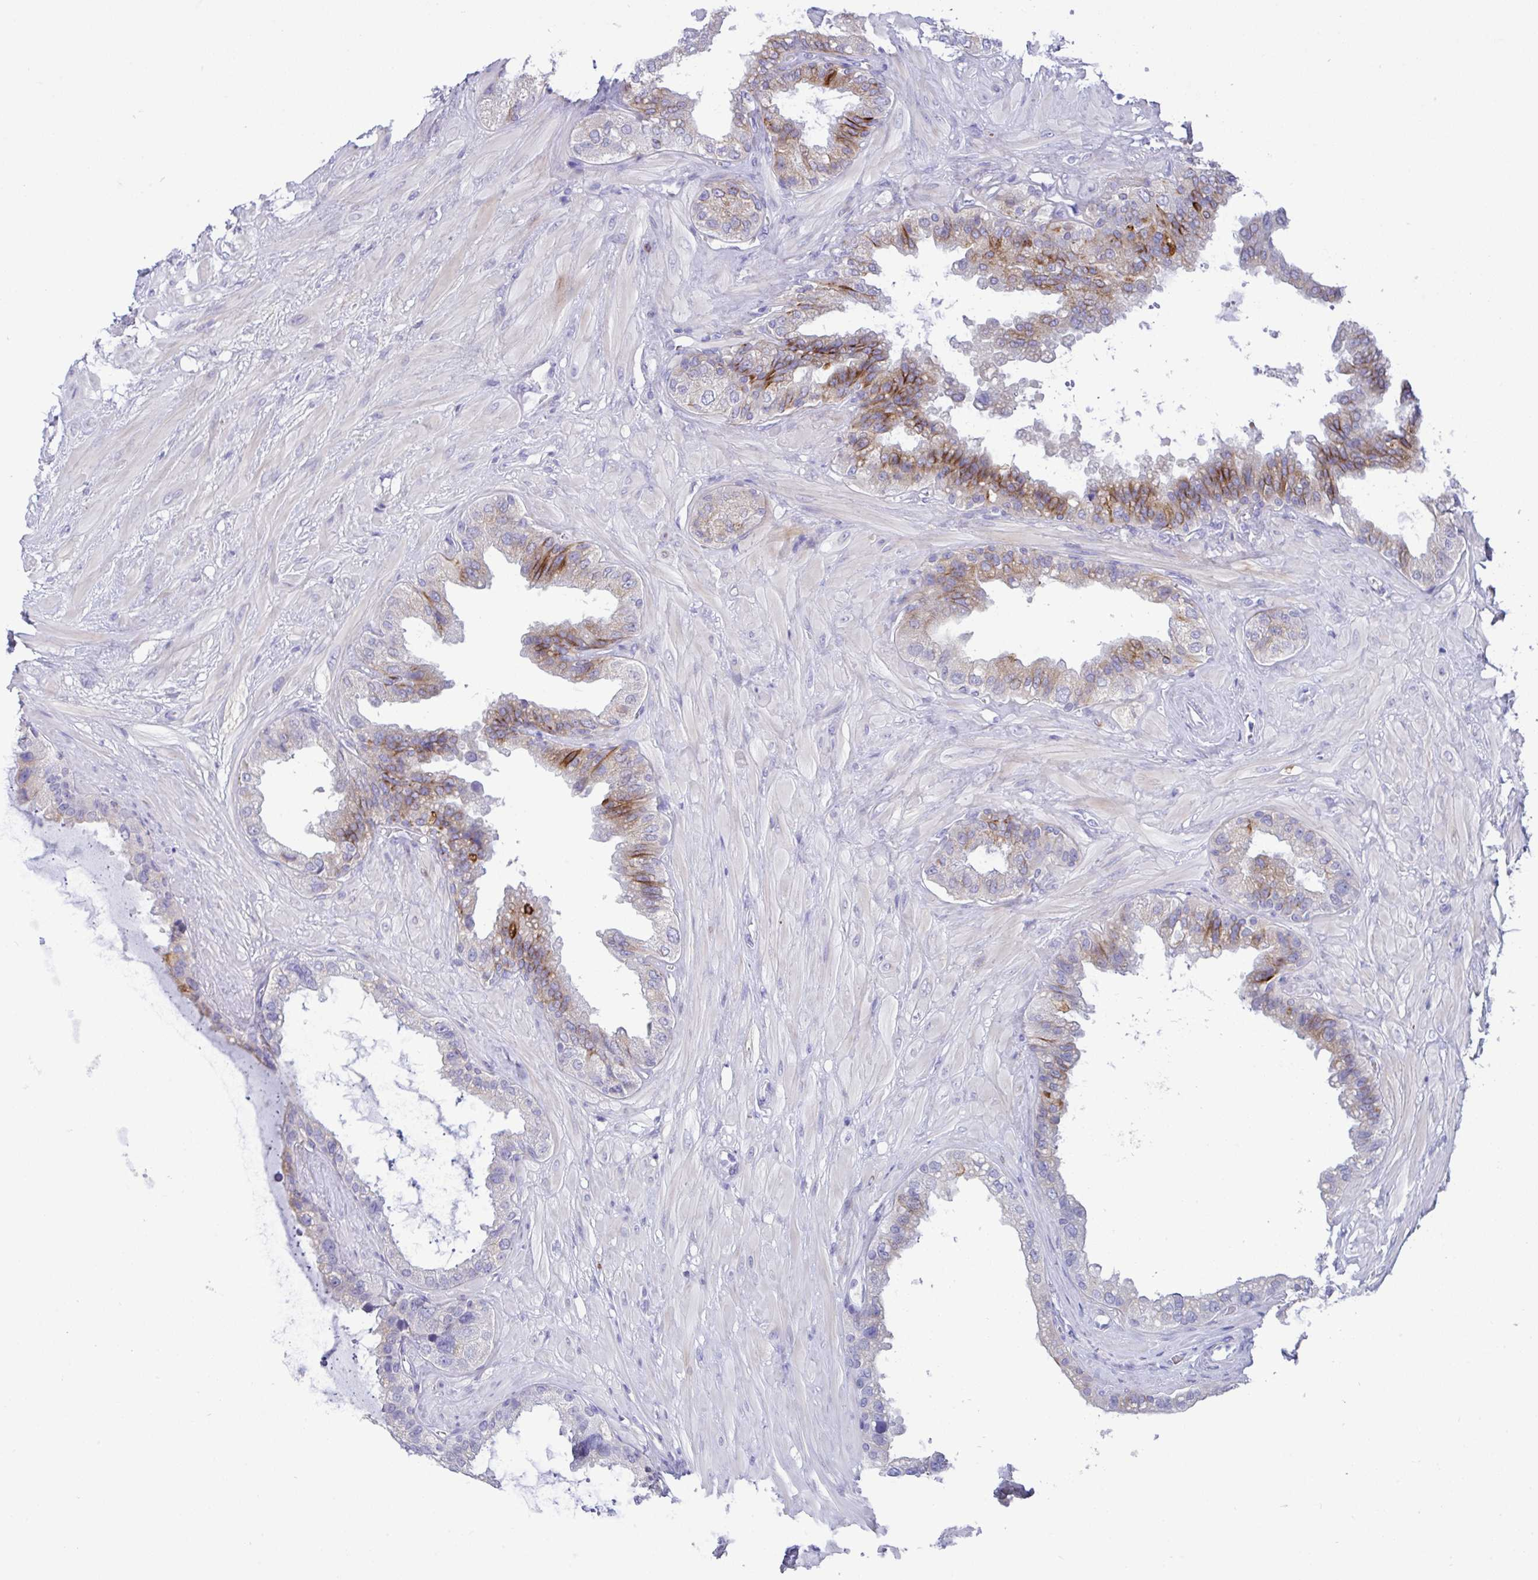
{"staining": {"intensity": "strong", "quantity": "25%-75%", "location": "cytoplasmic/membranous"}, "tissue": "seminal vesicle", "cell_type": "Glandular cells", "image_type": "normal", "snomed": [{"axis": "morphology", "description": "Normal tissue, NOS"}, {"axis": "topography", "description": "Seminal veicle"}, {"axis": "topography", "description": "Peripheral nerve tissue"}], "caption": "An image of seminal vesicle stained for a protein reveals strong cytoplasmic/membranous brown staining in glandular cells. The staining is performed using DAB brown chromogen to label protein expression. The nuclei are counter-stained blue using hematoxylin.", "gene": "FBXL20", "patient": {"sex": "male", "age": 76}}